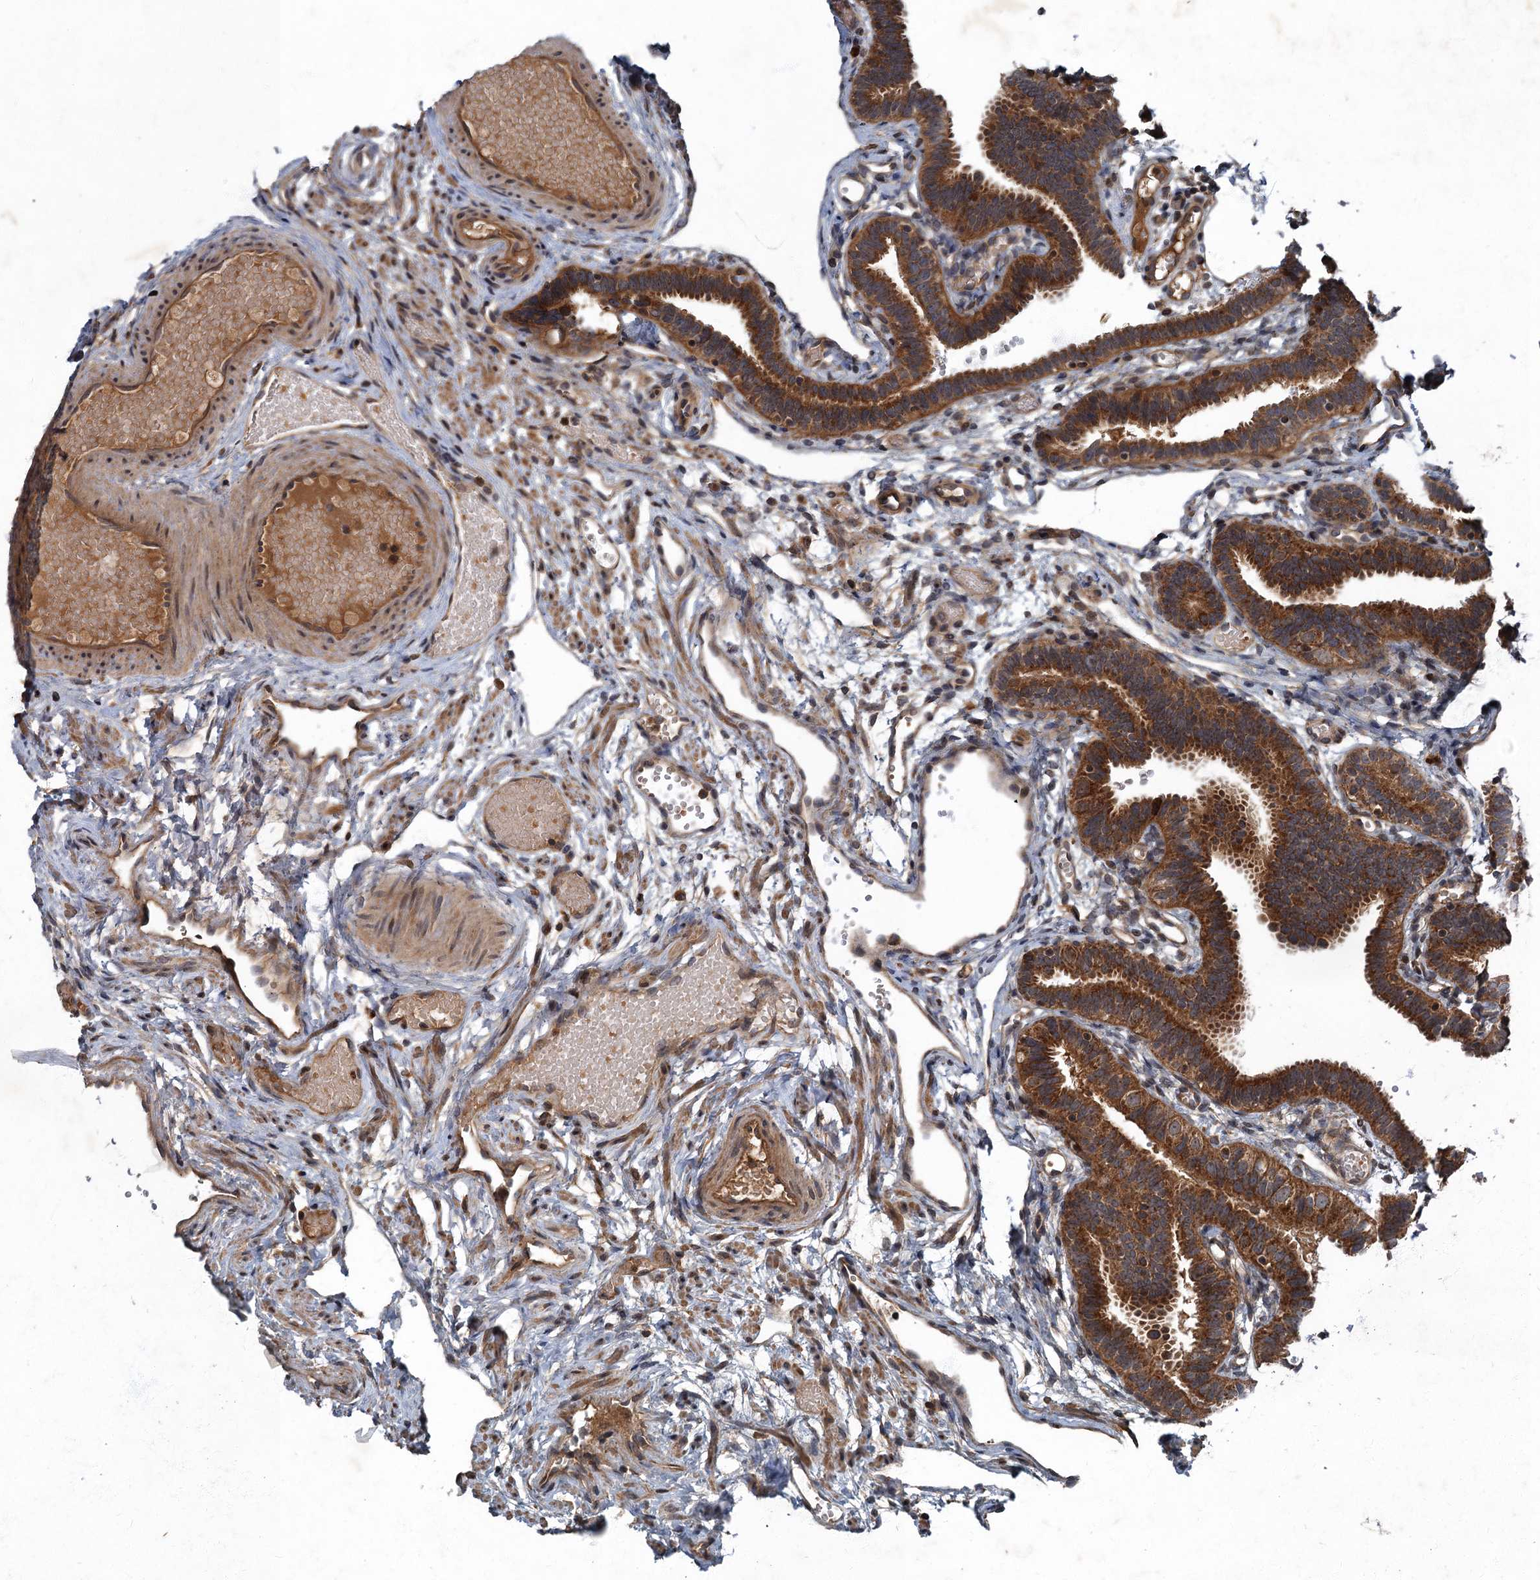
{"staining": {"intensity": "strong", "quantity": ">75%", "location": "cytoplasmic/membranous"}, "tissue": "fallopian tube", "cell_type": "Glandular cells", "image_type": "normal", "snomed": [{"axis": "morphology", "description": "Normal tissue, NOS"}, {"axis": "topography", "description": "Fallopian tube"}], "caption": "Benign fallopian tube displays strong cytoplasmic/membranous positivity in approximately >75% of glandular cells.", "gene": "SLC11A2", "patient": {"sex": "female", "age": 37}}